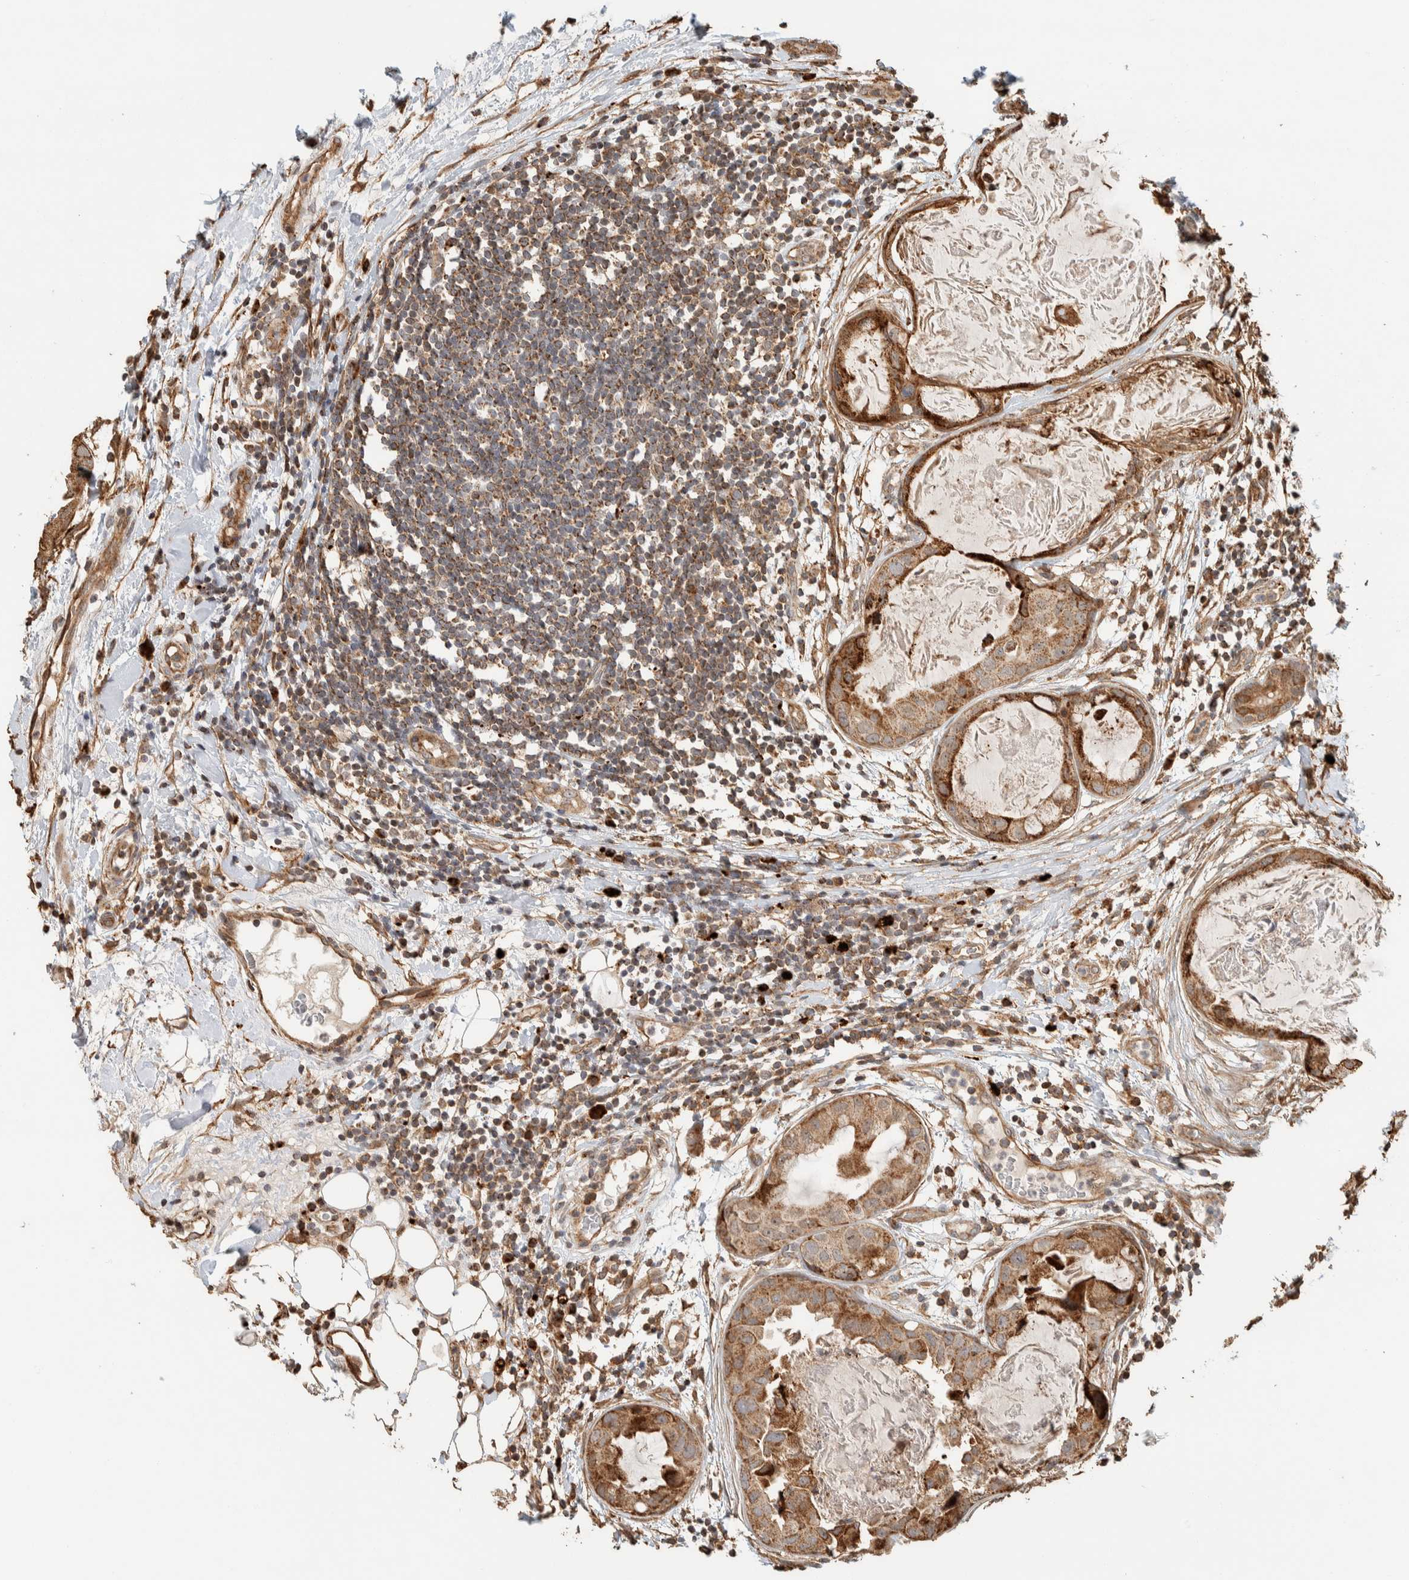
{"staining": {"intensity": "moderate", "quantity": ">75%", "location": "cytoplasmic/membranous"}, "tissue": "breast cancer", "cell_type": "Tumor cells", "image_type": "cancer", "snomed": [{"axis": "morphology", "description": "Duct carcinoma"}, {"axis": "topography", "description": "Breast"}], "caption": "Breast infiltrating ductal carcinoma stained for a protein (brown) demonstrates moderate cytoplasmic/membranous positive positivity in about >75% of tumor cells.", "gene": "KIF9", "patient": {"sex": "female", "age": 40}}